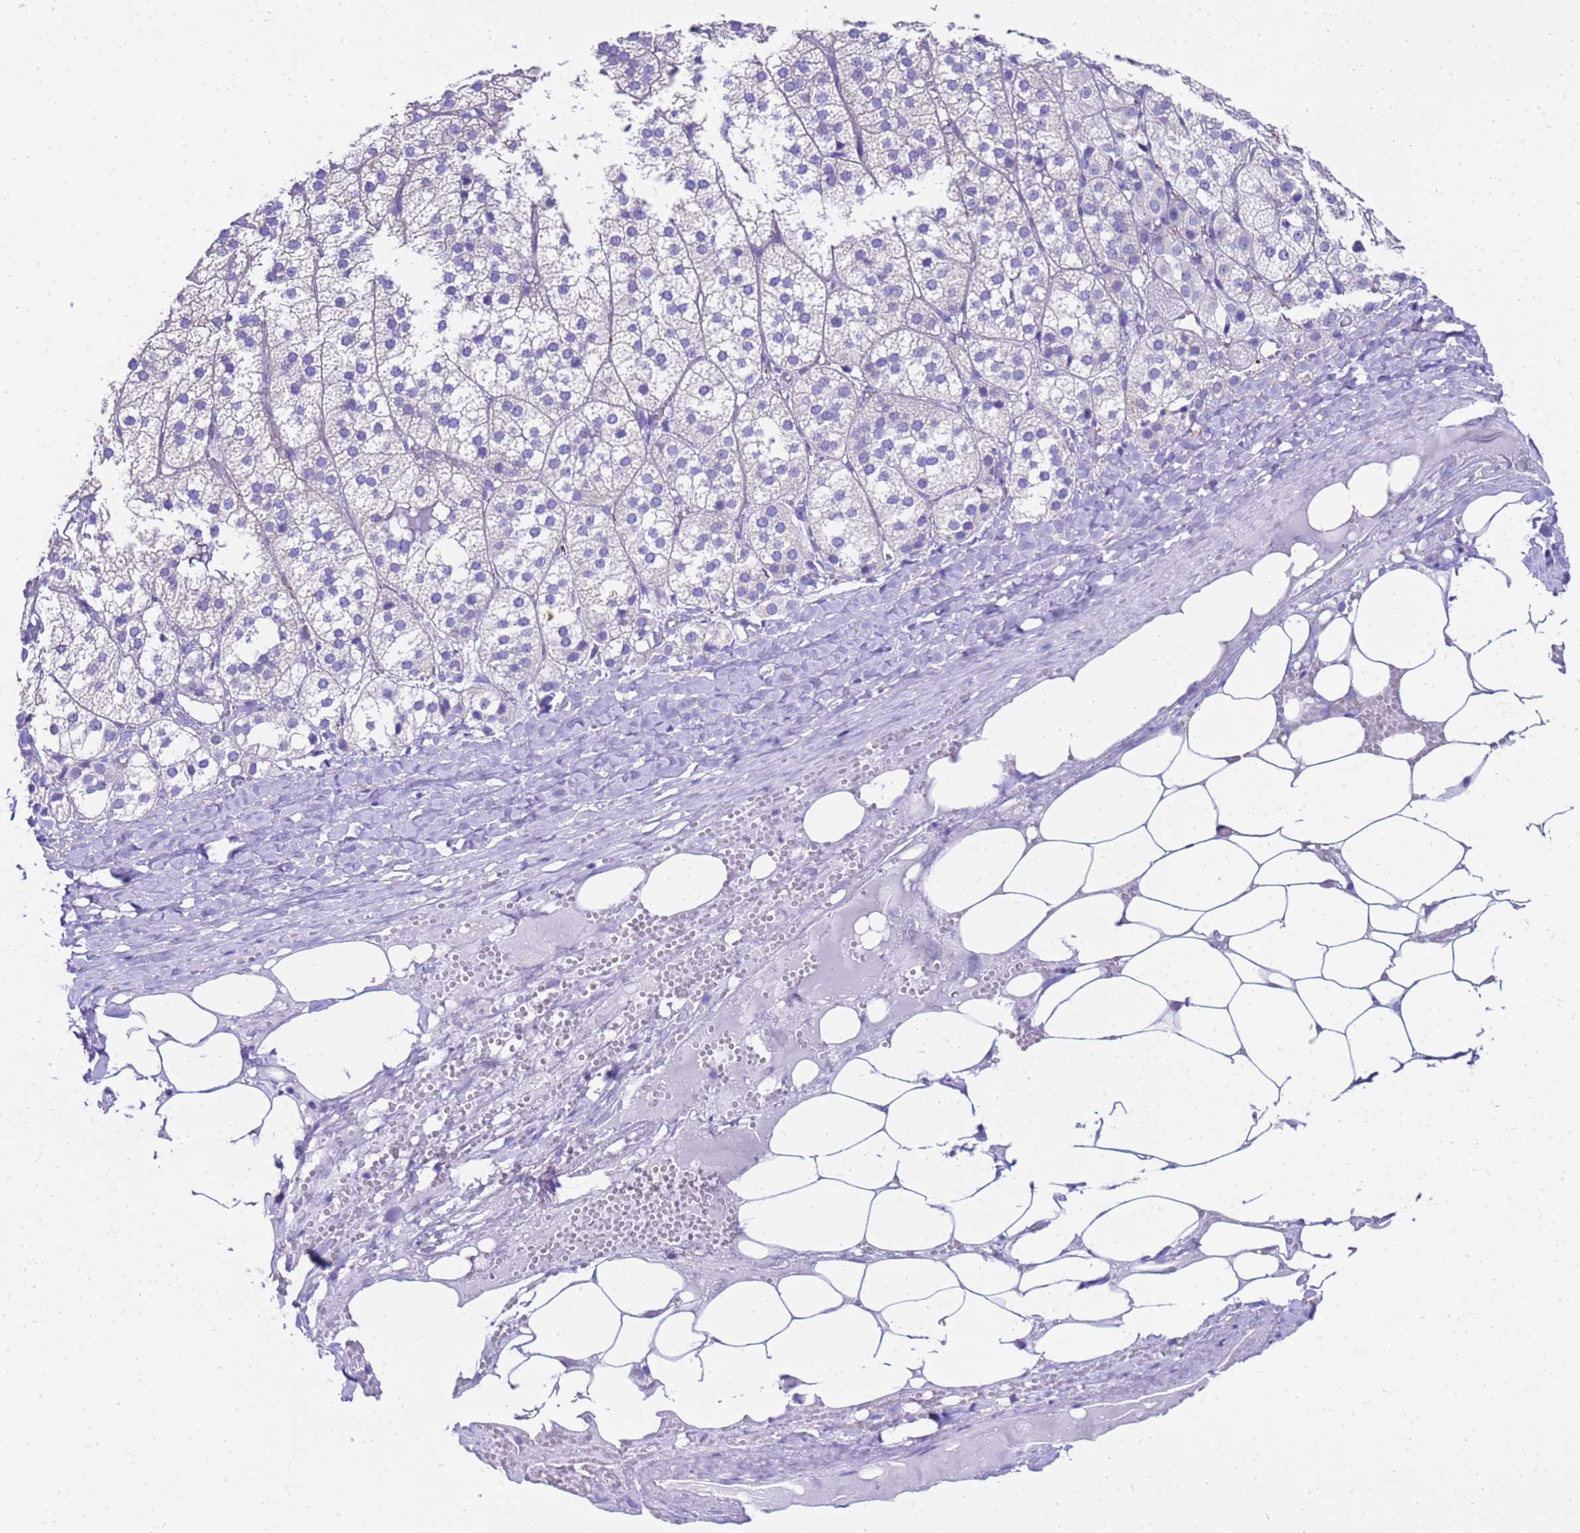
{"staining": {"intensity": "negative", "quantity": "none", "location": "none"}, "tissue": "adrenal gland", "cell_type": "Glandular cells", "image_type": "normal", "snomed": [{"axis": "morphology", "description": "Normal tissue, NOS"}, {"axis": "topography", "description": "Adrenal gland"}], "caption": "High power microscopy histopathology image of an immunohistochemistry (IHC) image of unremarkable adrenal gland, revealing no significant expression in glandular cells.", "gene": "FAM72A", "patient": {"sex": "female", "age": 61}}